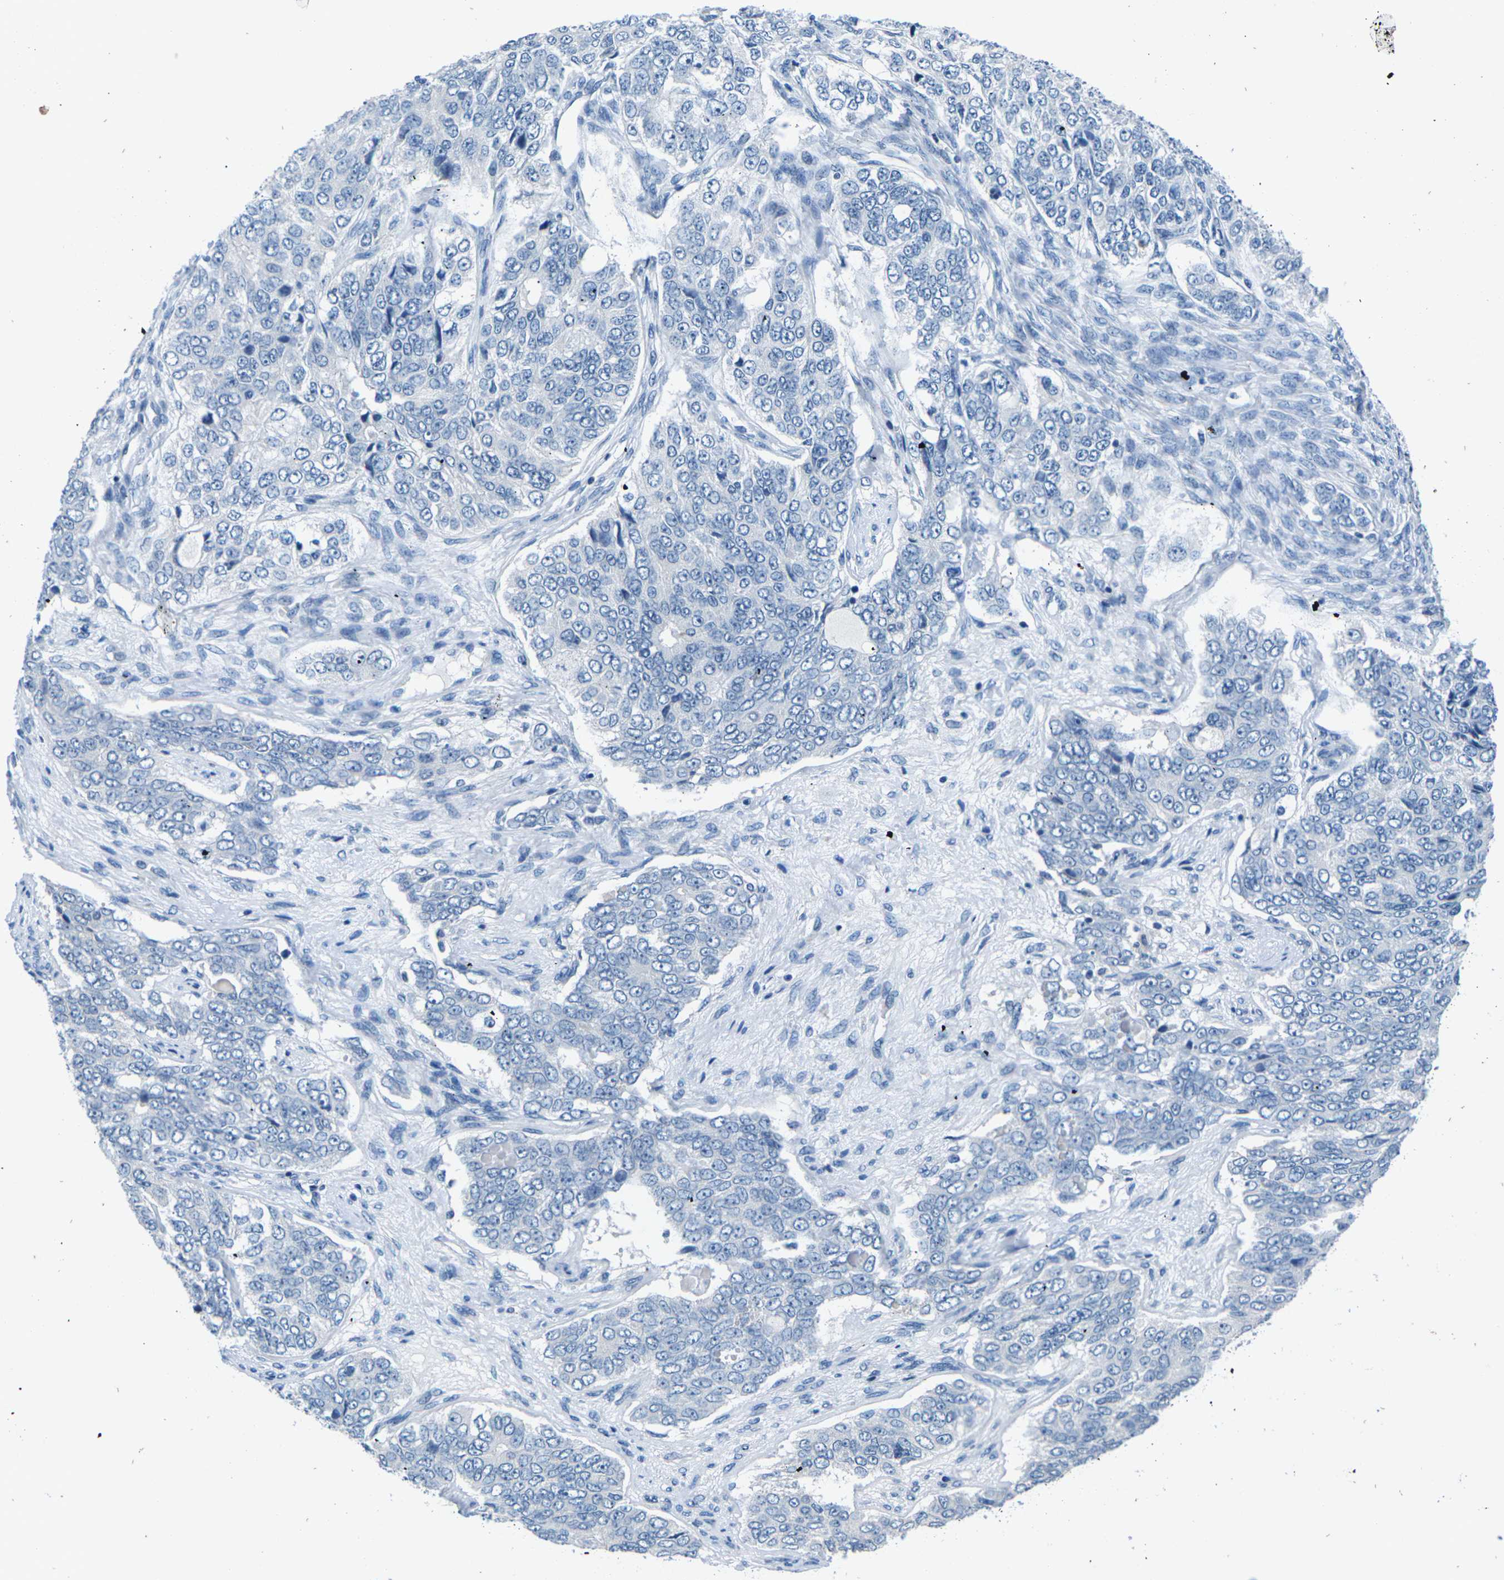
{"staining": {"intensity": "negative", "quantity": "none", "location": "none"}, "tissue": "ovarian cancer", "cell_type": "Tumor cells", "image_type": "cancer", "snomed": [{"axis": "morphology", "description": "Carcinoma, endometroid"}, {"axis": "topography", "description": "Ovary"}], "caption": "A photomicrograph of endometroid carcinoma (ovarian) stained for a protein displays no brown staining in tumor cells.", "gene": "UMOD", "patient": {"sex": "female", "age": 51}}